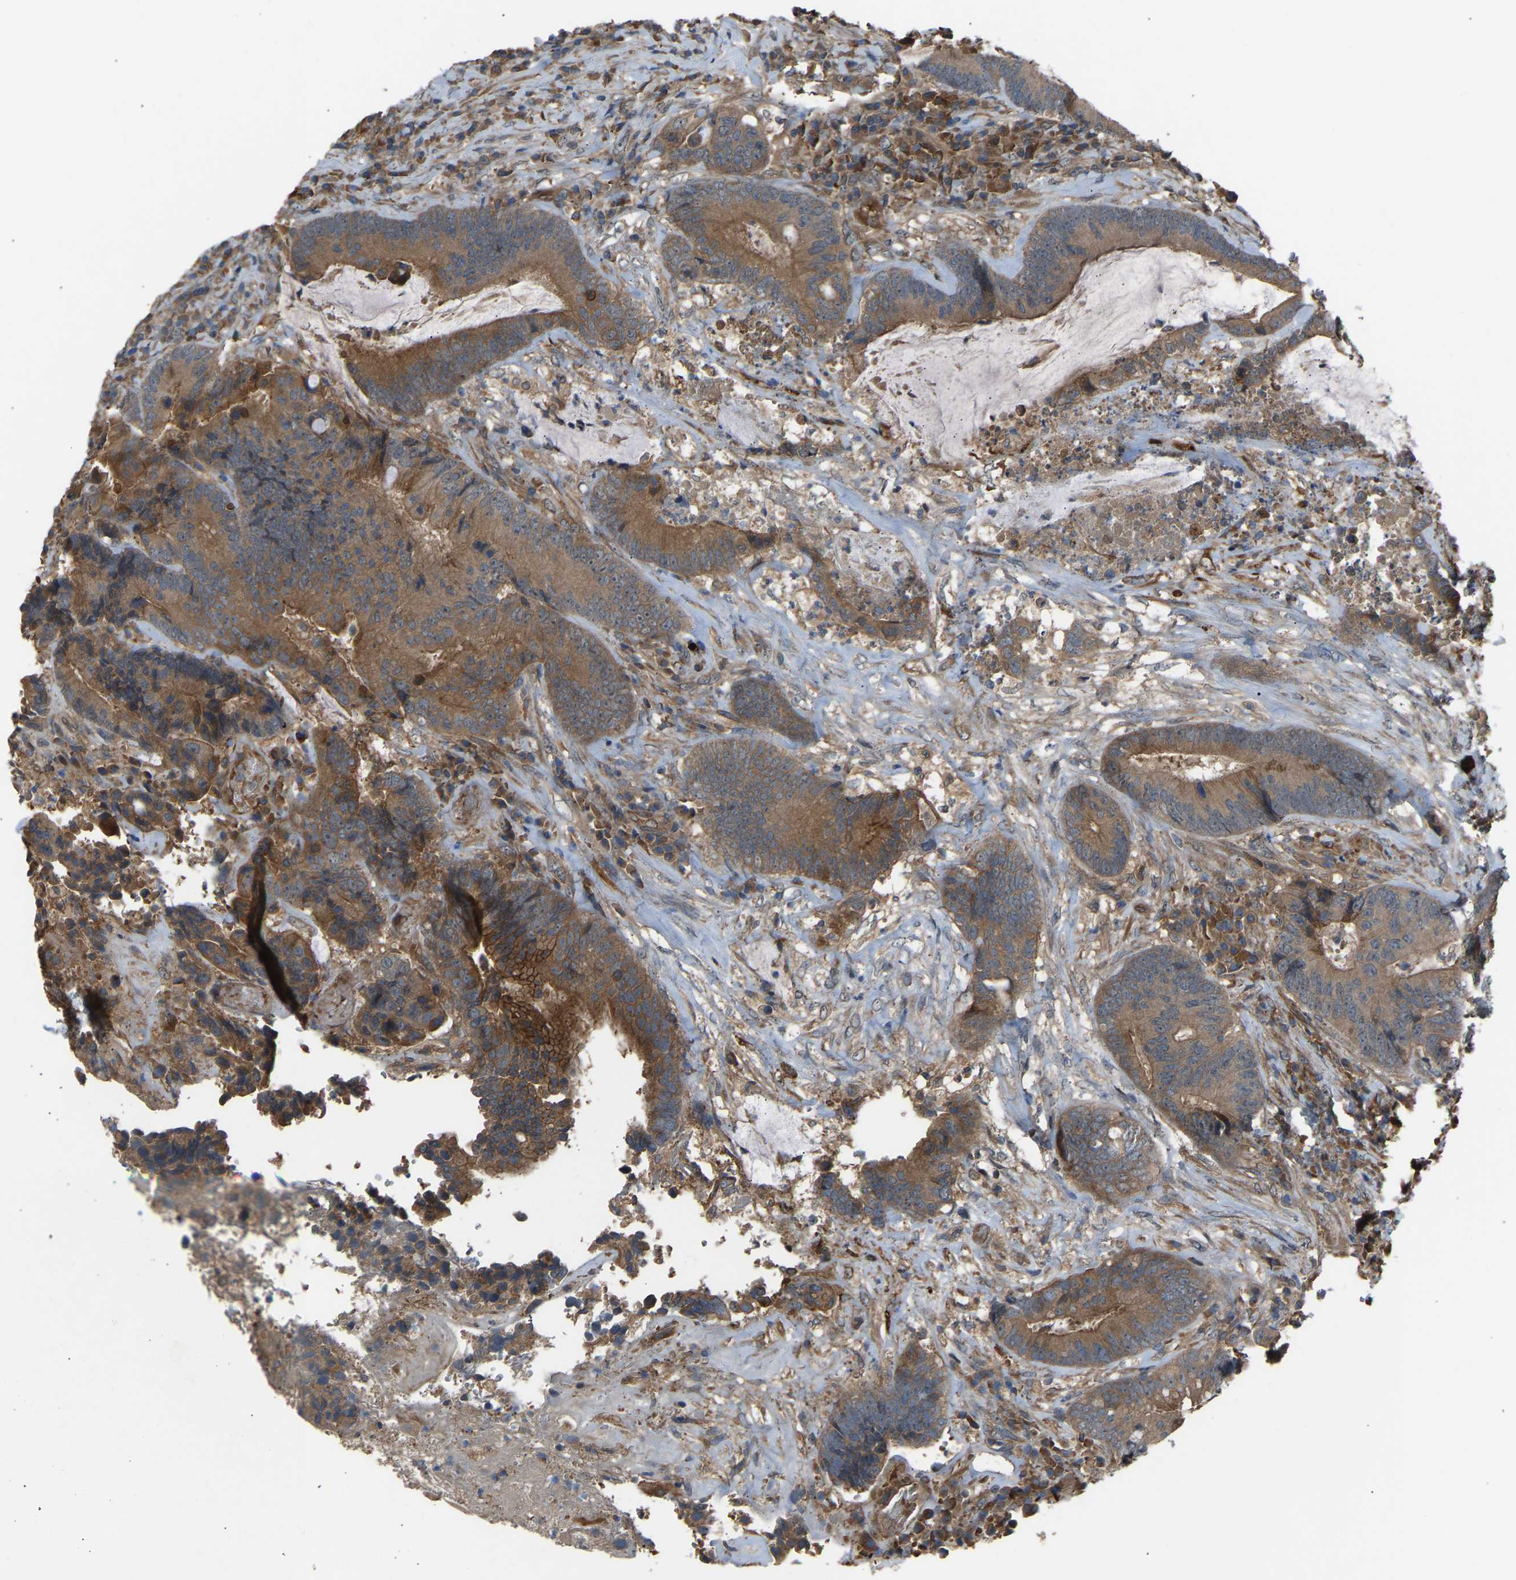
{"staining": {"intensity": "moderate", "quantity": ">75%", "location": "cytoplasmic/membranous"}, "tissue": "colorectal cancer", "cell_type": "Tumor cells", "image_type": "cancer", "snomed": [{"axis": "morphology", "description": "Adenocarcinoma, NOS"}, {"axis": "topography", "description": "Rectum"}], "caption": "Tumor cells show moderate cytoplasmic/membranous expression in about >75% of cells in colorectal cancer (adenocarcinoma). The staining is performed using DAB (3,3'-diaminobenzidine) brown chromogen to label protein expression. The nuclei are counter-stained blue using hematoxylin.", "gene": "GAS2L1", "patient": {"sex": "female", "age": 89}}